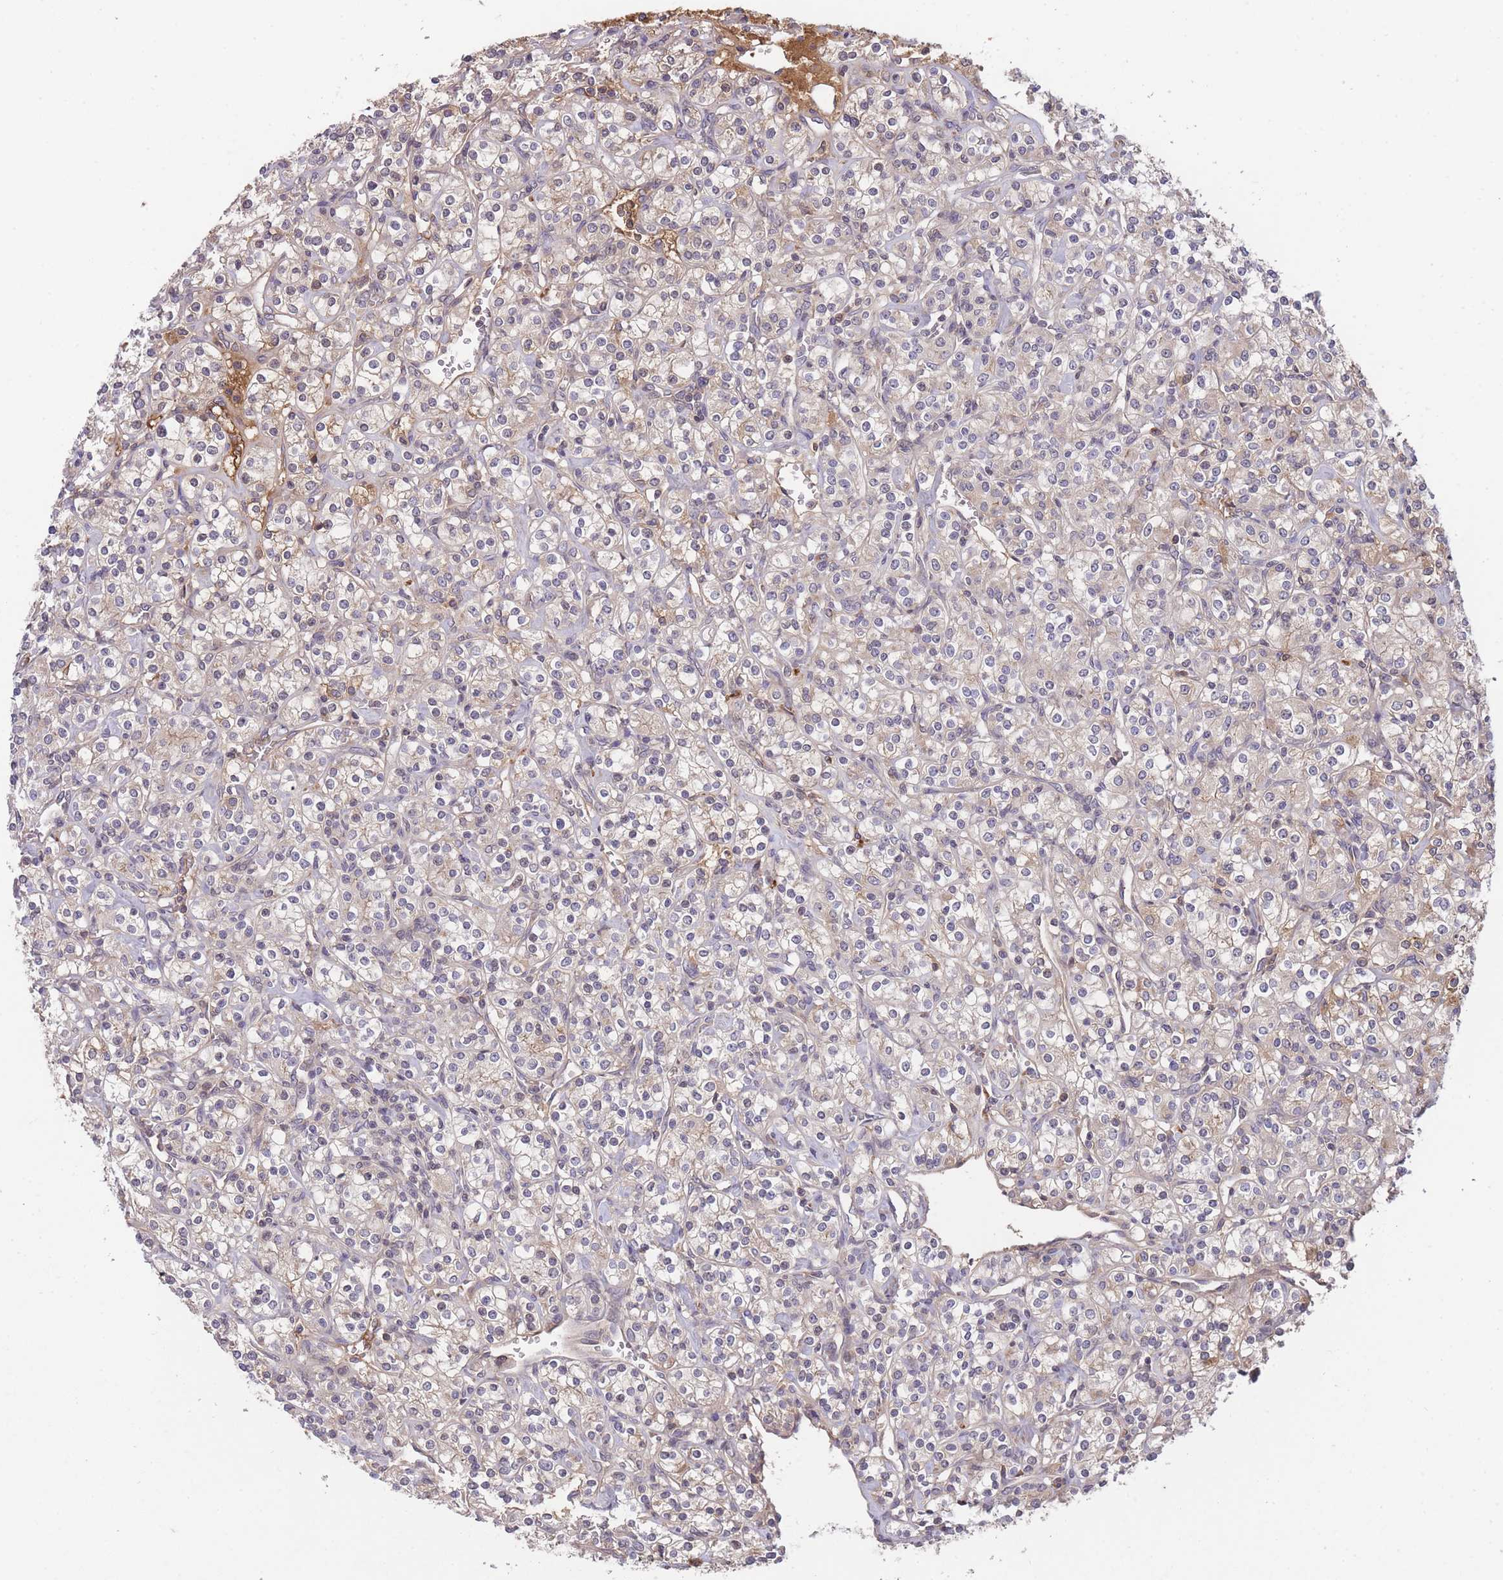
{"staining": {"intensity": "weak", "quantity": "<25%", "location": "cytoplasmic/membranous"}, "tissue": "renal cancer", "cell_type": "Tumor cells", "image_type": "cancer", "snomed": [{"axis": "morphology", "description": "Adenocarcinoma, NOS"}, {"axis": "topography", "description": "Kidney"}], "caption": "A histopathology image of renal cancer stained for a protein reveals no brown staining in tumor cells.", "gene": "RALGDS", "patient": {"sex": "male", "age": 77}}